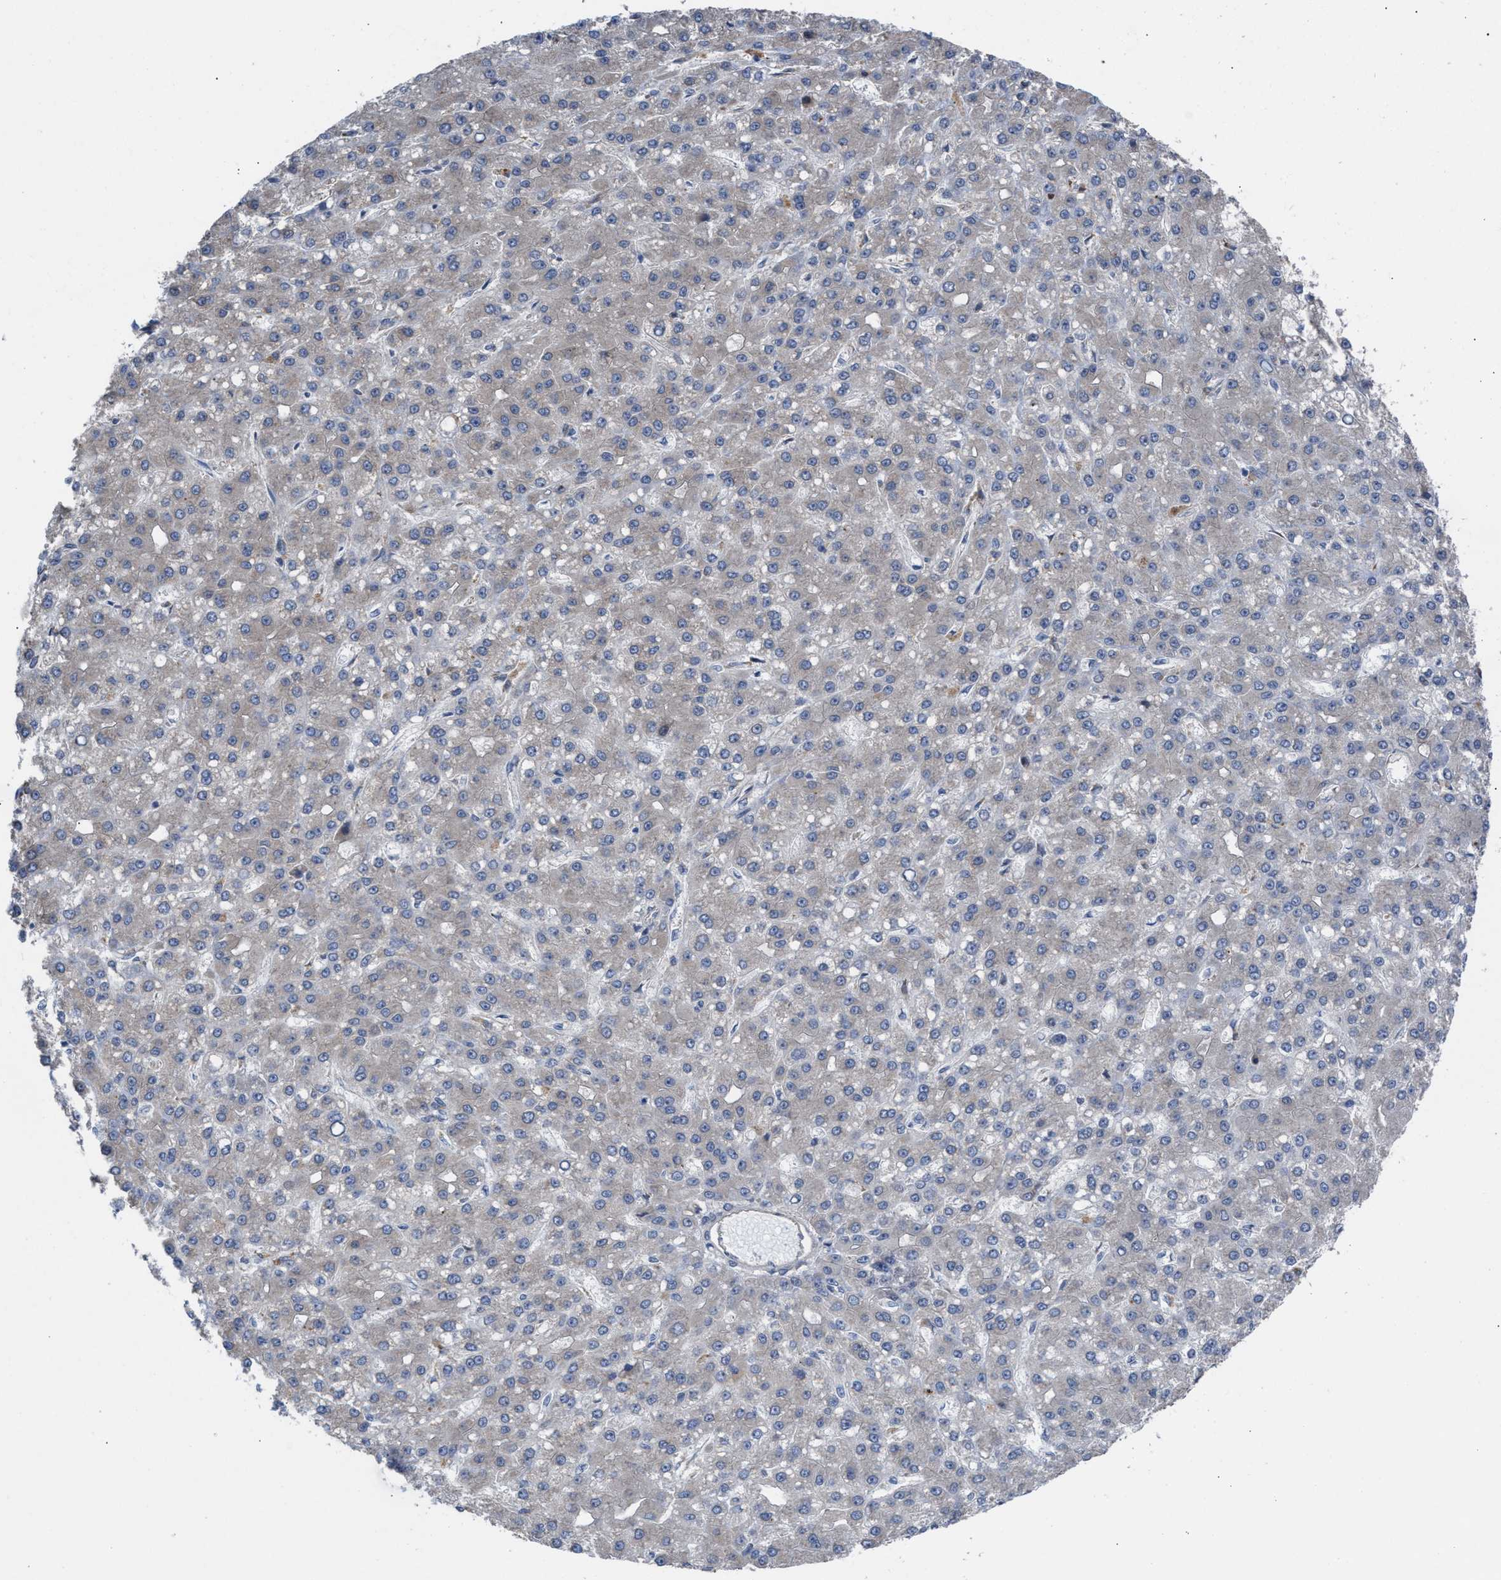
{"staining": {"intensity": "negative", "quantity": "none", "location": "none"}, "tissue": "liver cancer", "cell_type": "Tumor cells", "image_type": "cancer", "snomed": [{"axis": "morphology", "description": "Carcinoma, Hepatocellular, NOS"}, {"axis": "topography", "description": "Liver"}], "caption": "DAB (3,3'-diaminobenzidine) immunohistochemical staining of liver cancer displays no significant expression in tumor cells. Brightfield microscopy of immunohistochemistry stained with DAB (brown) and hematoxylin (blue), captured at high magnification.", "gene": "TP53BP2", "patient": {"sex": "male", "age": 67}}